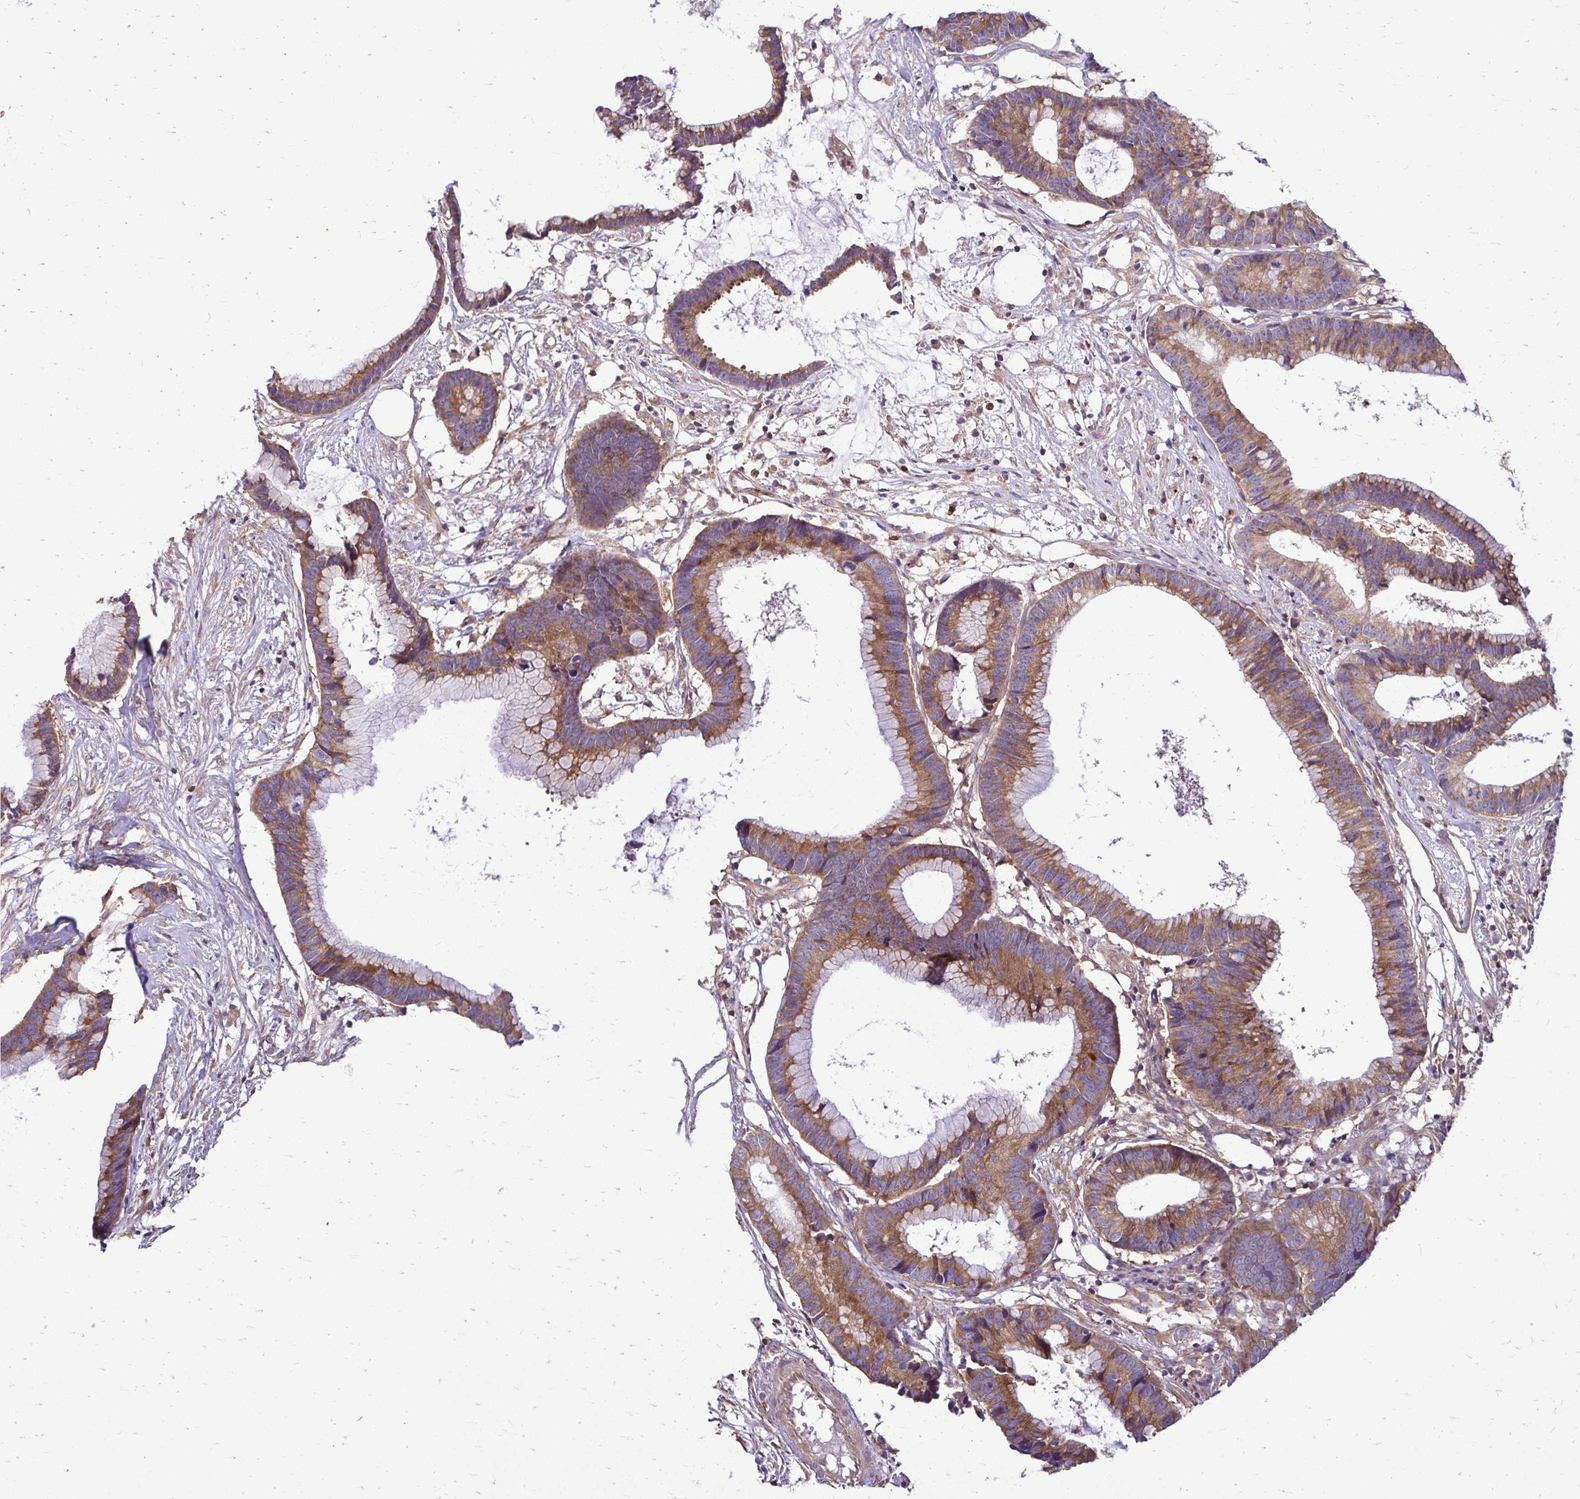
{"staining": {"intensity": "moderate", "quantity": ">75%", "location": "cytoplasmic/membranous"}, "tissue": "colorectal cancer", "cell_type": "Tumor cells", "image_type": "cancer", "snomed": [{"axis": "morphology", "description": "Adenocarcinoma, NOS"}, {"axis": "topography", "description": "Colon"}], "caption": "A brown stain shows moderate cytoplasmic/membranous expression of a protein in colorectal cancer tumor cells.", "gene": "FMR1", "patient": {"sex": "female", "age": 78}}